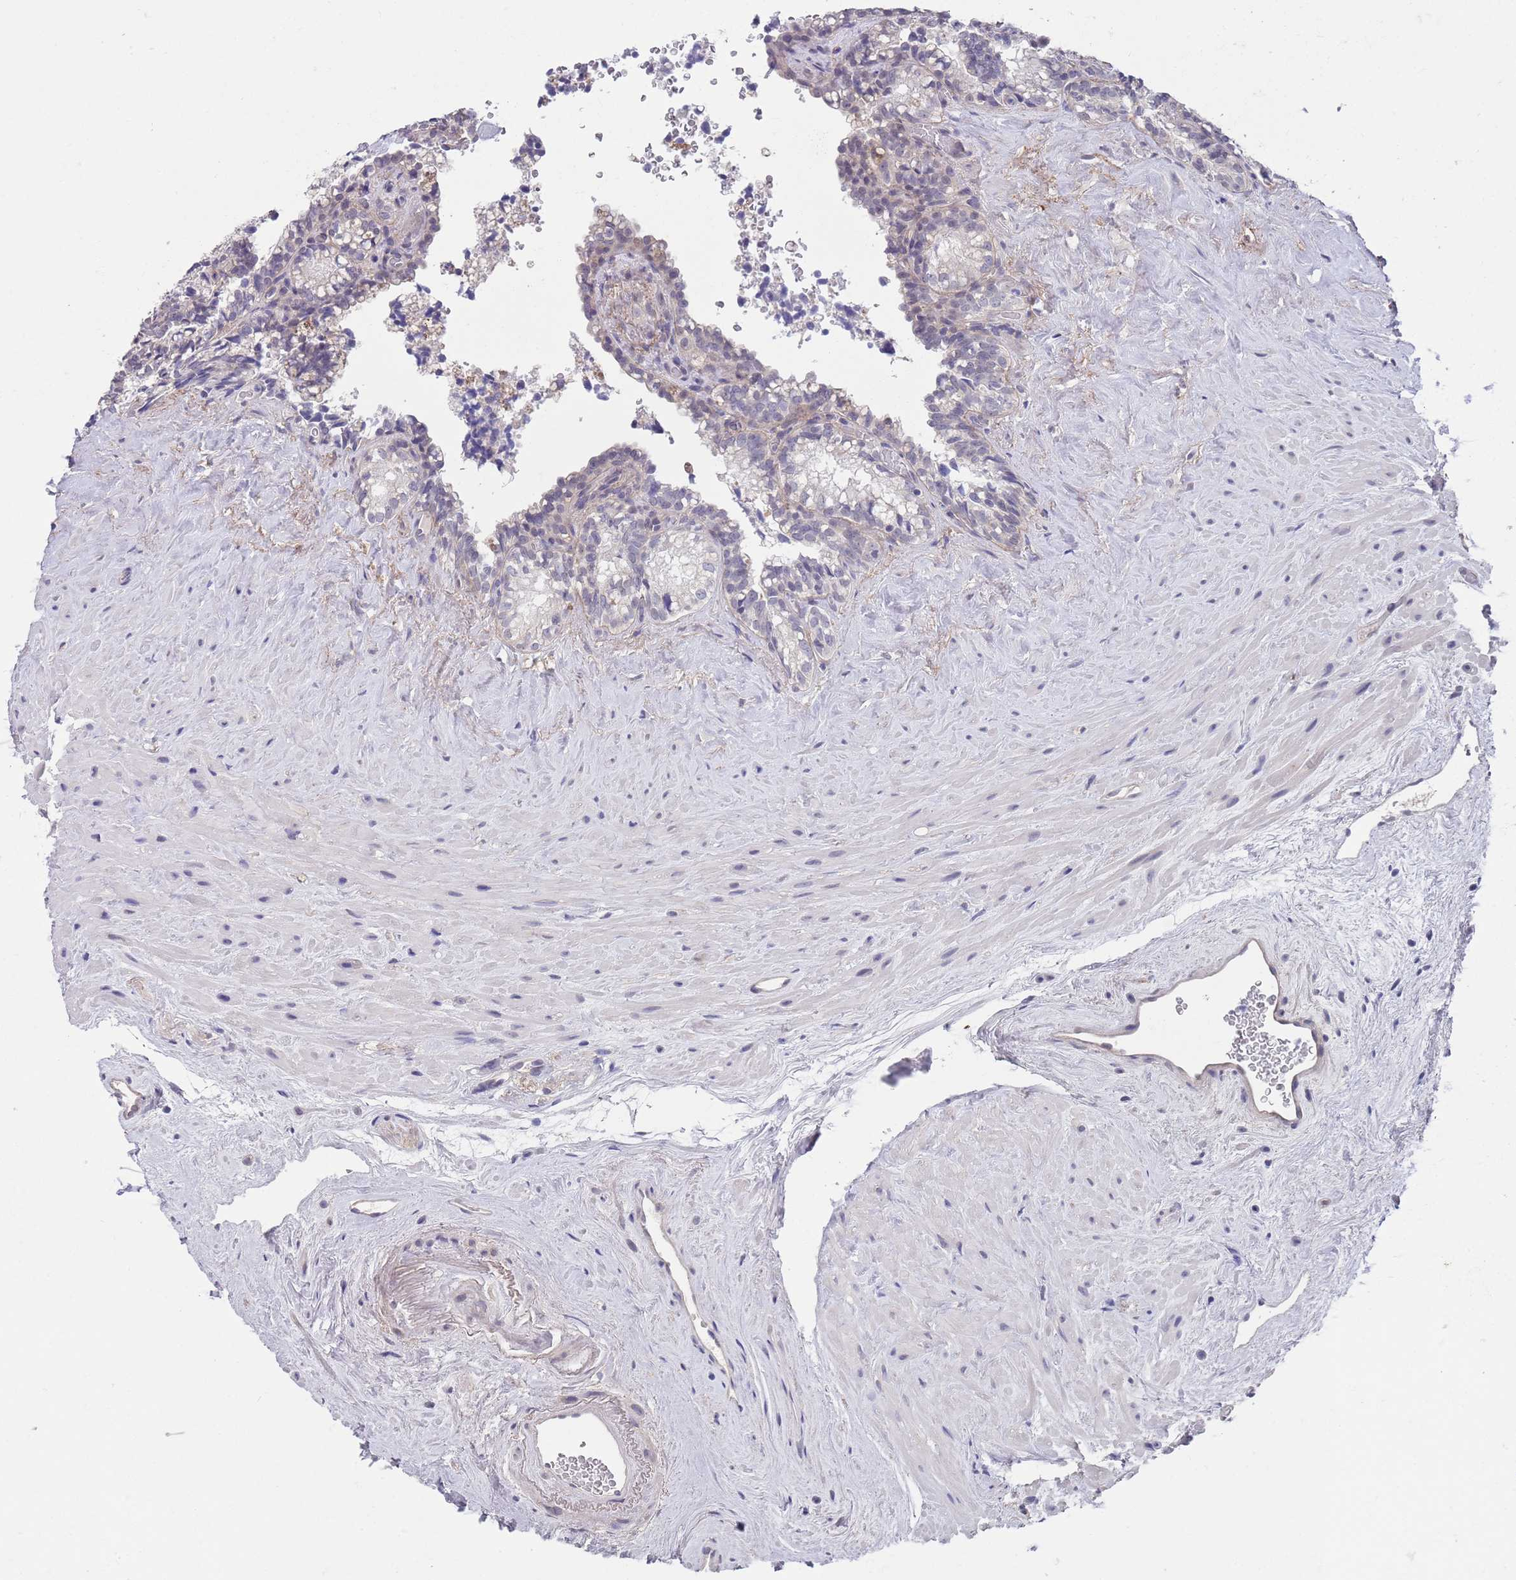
{"staining": {"intensity": "negative", "quantity": "none", "location": "none"}, "tissue": "seminal vesicle", "cell_type": "Glandular cells", "image_type": "normal", "snomed": [{"axis": "morphology", "description": "Normal tissue, NOS"}, {"axis": "topography", "description": "Prostate"}, {"axis": "topography", "description": "Seminal veicle"}], "caption": "Glandular cells are negative for protein expression in benign human seminal vesicle. (Brightfield microscopy of DAB immunohistochemistry (IHC) at high magnification).", "gene": "RNF169", "patient": {"sex": "male", "age": 79}}